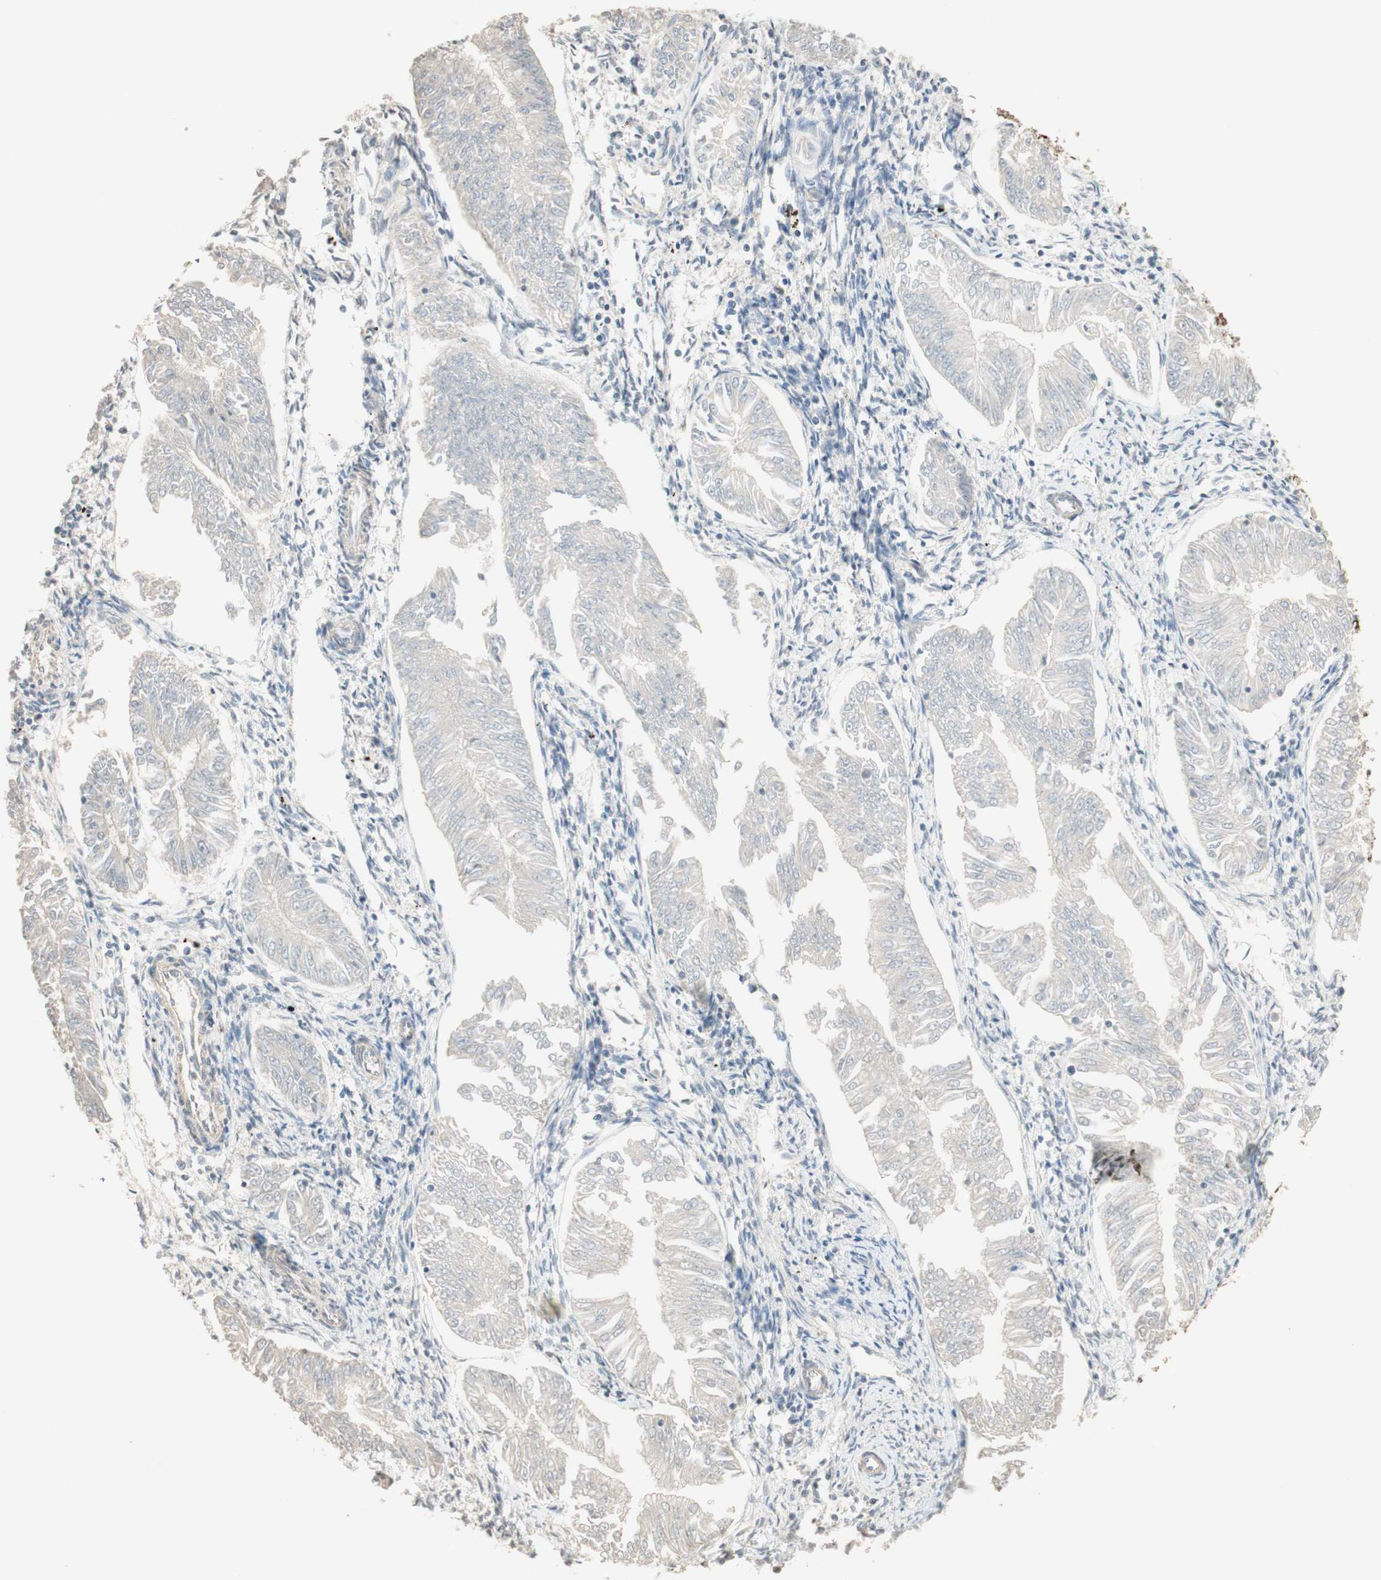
{"staining": {"intensity": "negative", "quantity": "none", "location": "none"}, "tissue": "endometrial cancer", "cell_type": "Tumor cells", "image_type": "cancer", "snomed": [{"axis": "morphology", "description": "Adenocarcinoma, NOS"}, {"axis": "topography", "description": "Endometrium"}], "caption": "This is an immunohistochemistry histopathology image of adenocarcinoma (endometrial). There is no staining in tumor cells.", "gene": "TMPO", "patient": {"sex": "female", "age": 53}}